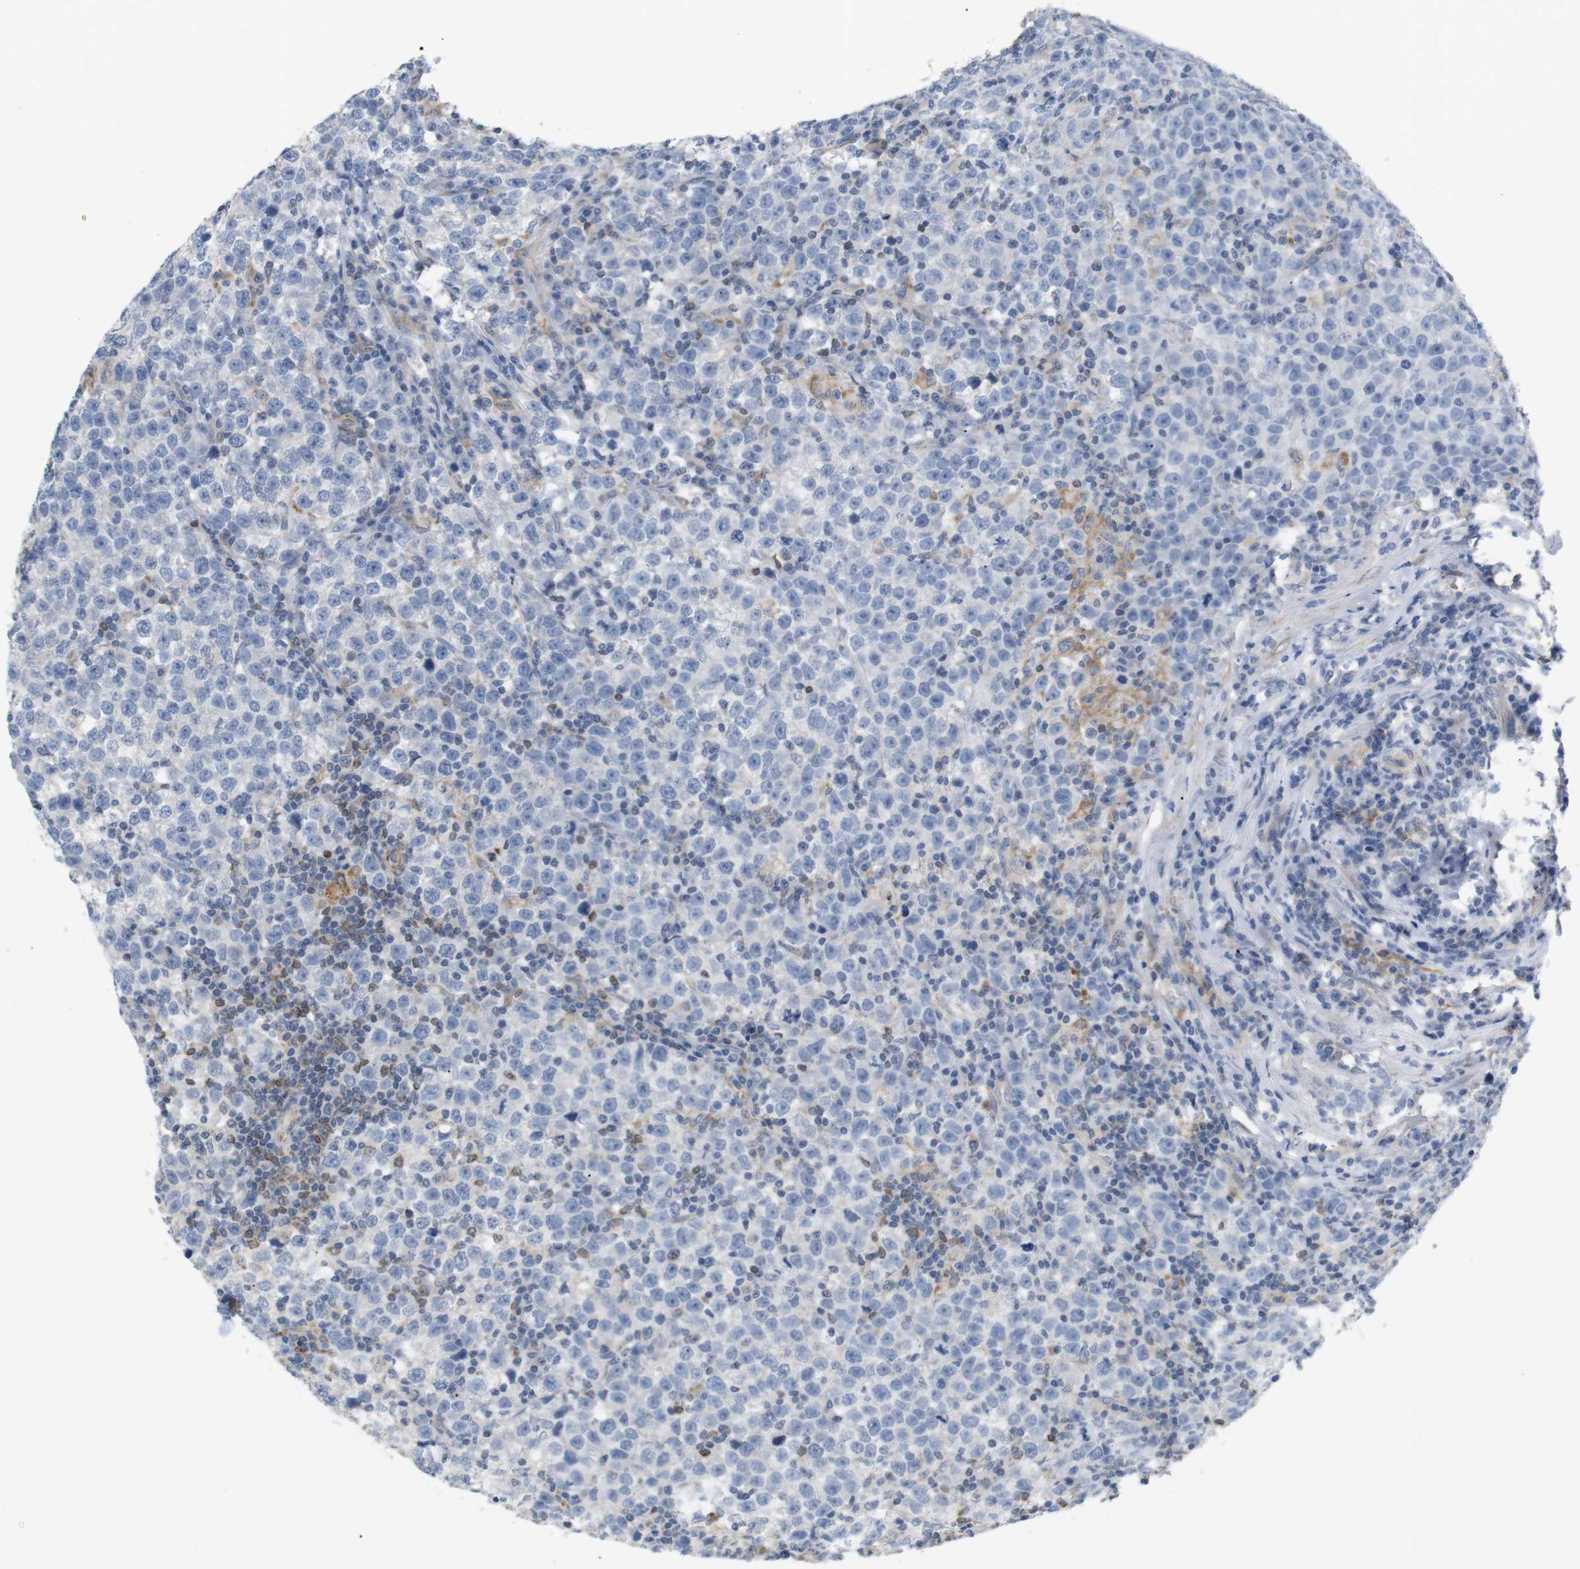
{"staining": {"intensity": "negative", "quantity": "none", "location": "none"}, "tissue": "testis cancer", "cell_type": "Tumor cells", "image_type": "cancer", "snomed": [{"axis": "morphology", "description": "Seminoma, NOS"}, {"axis": "topography", "description": "Testis"}], "caption": "Testis cancer was stained to show a protein in brown. There is no significant staining in tumor cells.", "gene": "ITPR1", "patient": {"sex": "male", "age": 43}}